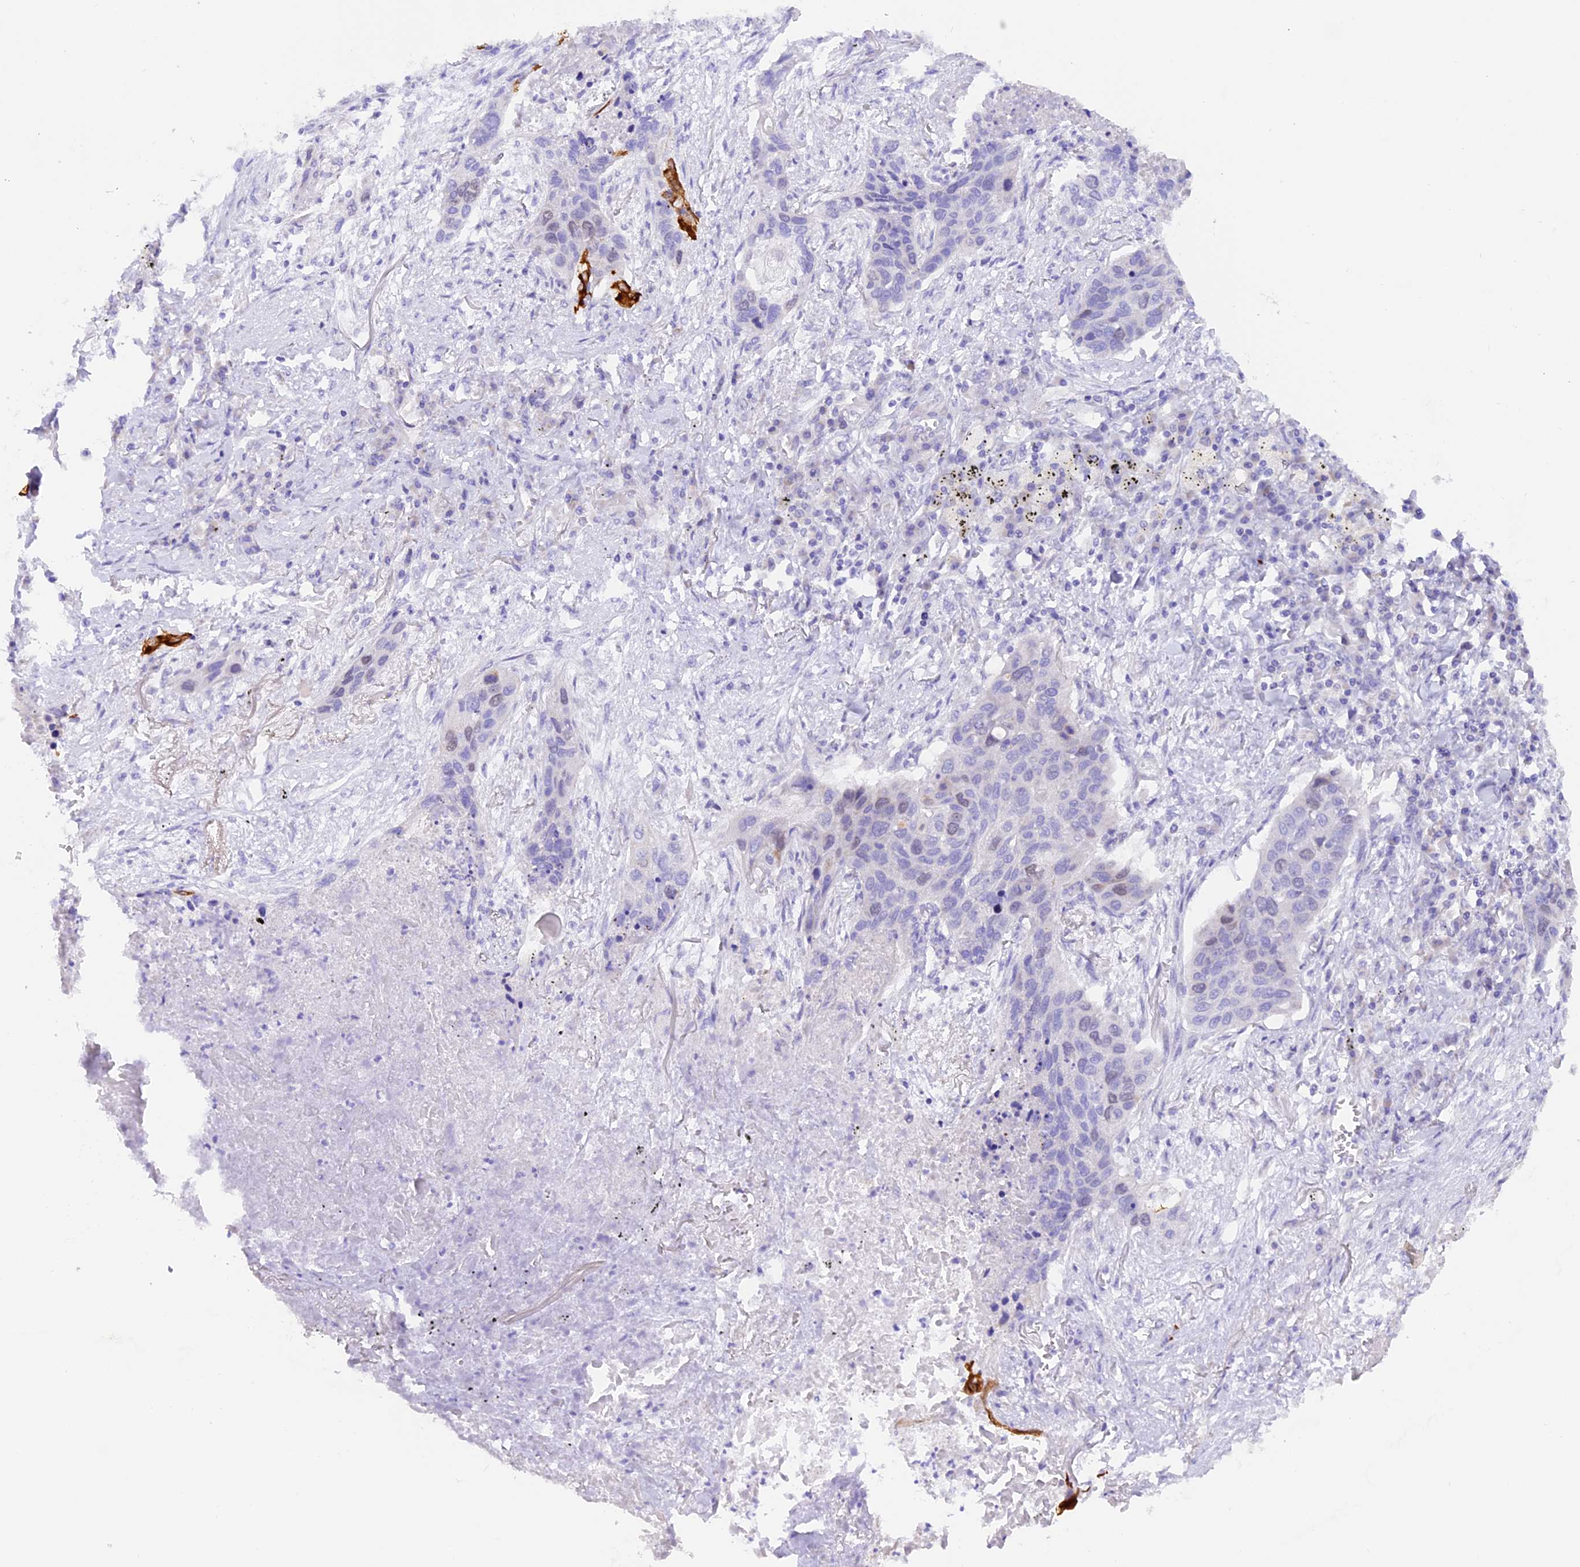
{"staining": {"intensity": "negative", "quantity": "none", "location": "none"}, "tissue": "lung cancer", "cell_type": "Tumor cells", "image_type": "cancer", "snomed": [{"axis": "morphology", "description": "Squamous cell carcinoma, NOS"}, {"axis": "topography", "description": "Lung"}], "caption": "Human lung squamous cell carcinoma stained for a protein using immunohistochemistry (IHC) reveals no positivity in tumor cells.", "gene": "PKIA", "patient": {"sex": "female", "age": 63}}